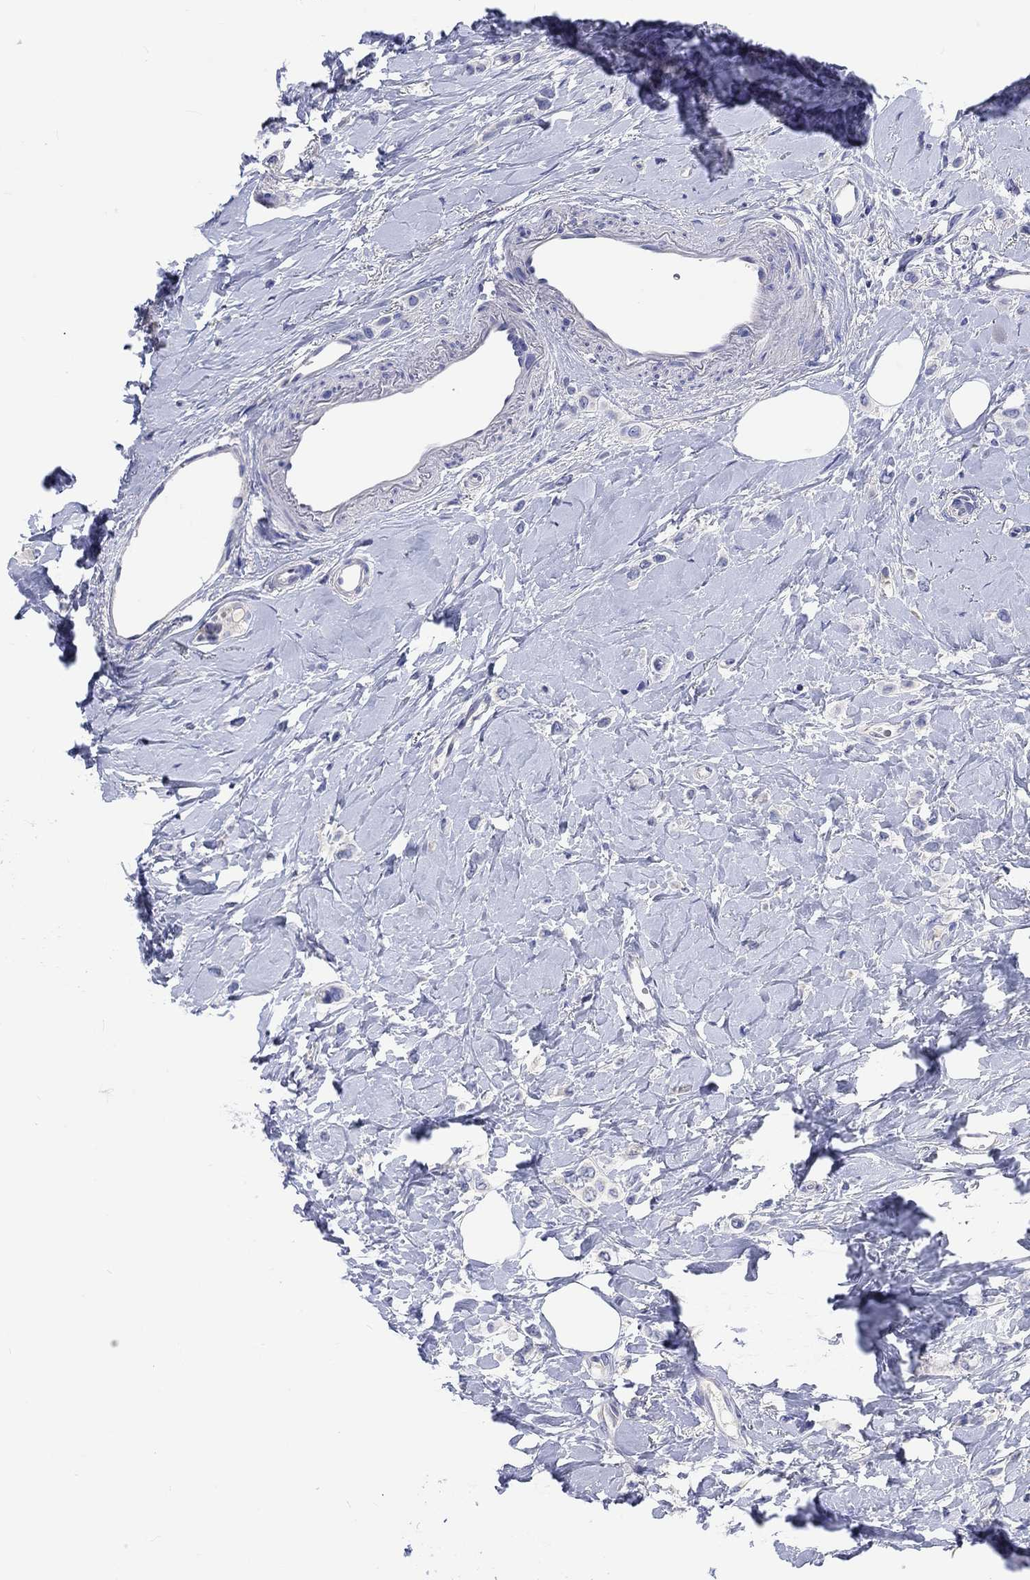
{"staining": {"intensity": "negative", "quantity": "none", "location": "none"}, "tissue": "breast cancer", "cell_type": "Tumor cells", "image_type": "cancer", "snomed": [{"axis": "morphology", "description": "Lobular carcinoma"}, {"axis": "topography", "description": "Breast"}], "caption": "Micrograph shows no protein staining in tumor cells of lobular carcinoma (breast) tissue.", "gene": "TOMM20L", "patient": {"sex": "female", "age": 66}}